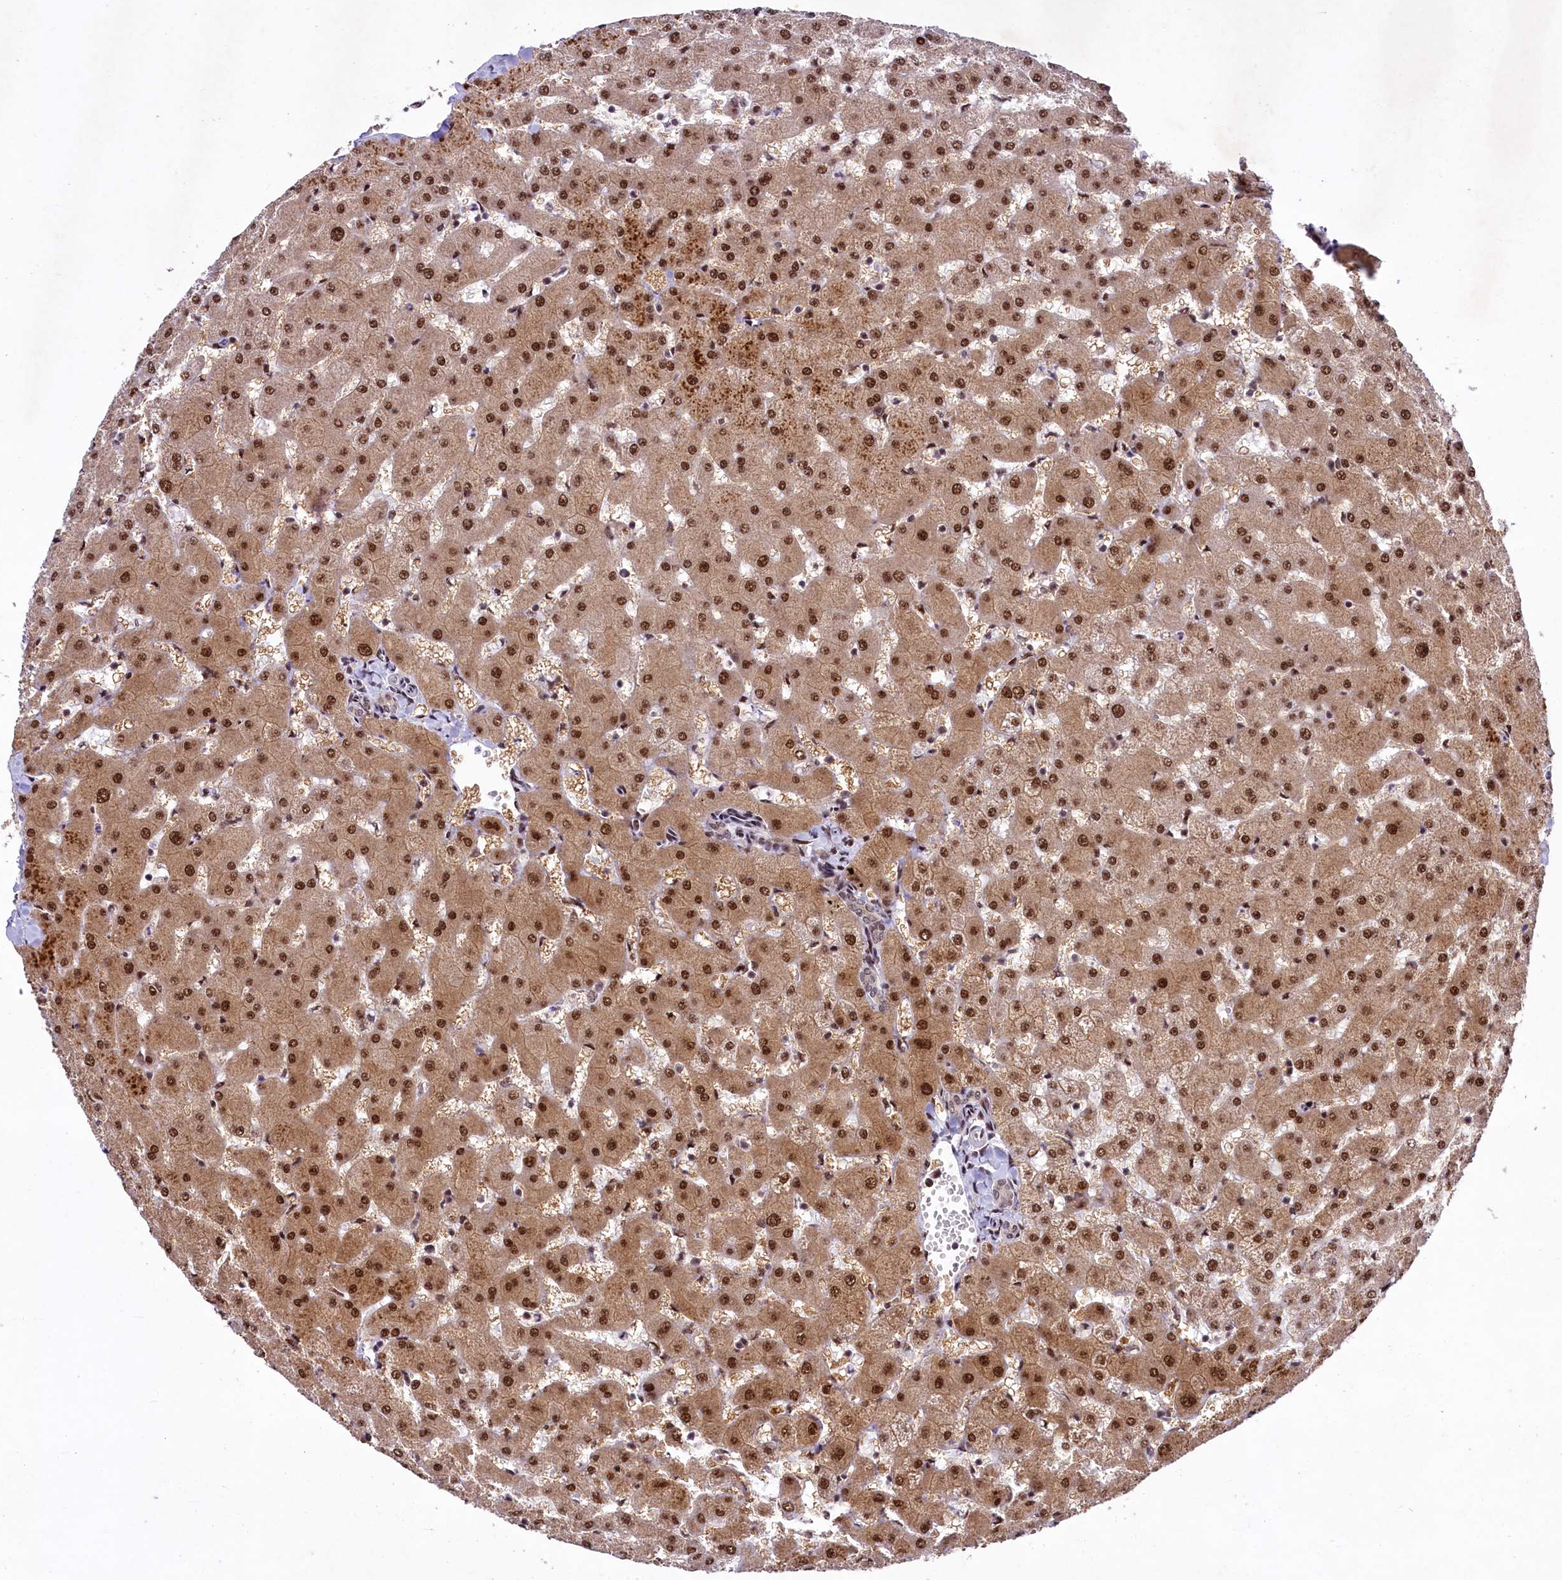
{"staining": {"intensity": "weak", "quantity": ">75%", "location": "nuclear"}, "tissue": "liver", "cell_type": "Cholangiocytes", "image_type": "normal", "snomed": [{"axis": "morphology", "description": "Normal tissue, NOS"}, {"axis": "topography", "description": "Liver"}], "caption": "A brown stain shows weak nuclear staining of a protein in cholangiocytes of normal liver. (IHC, brightfield microscopy, high magnification).", "gene": "ANKS3", "patient": {"sex": "female", "age": 63}}